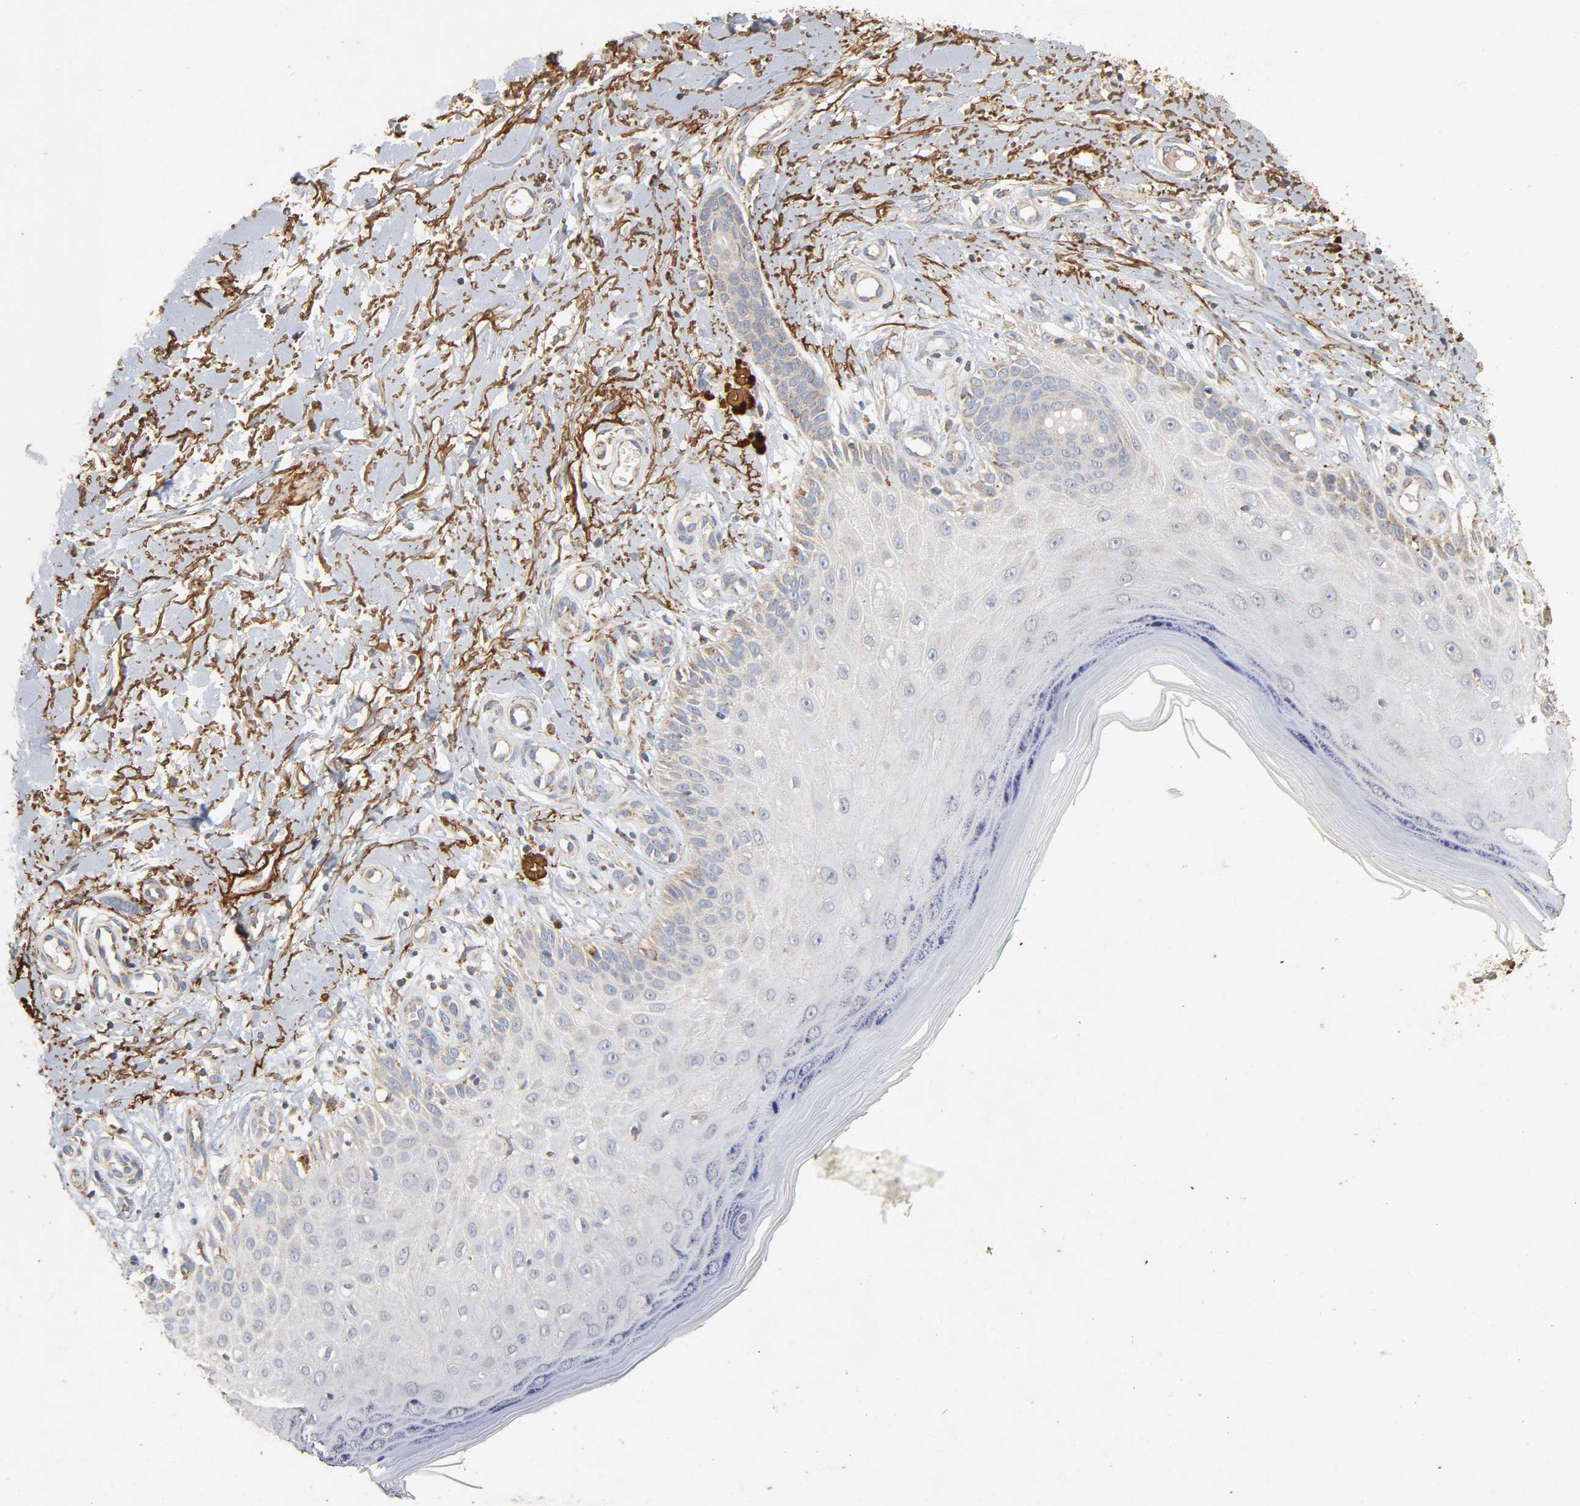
{"staining": {"intensity": "moderate", "quantity": ">75%", "location": "cytoplasmic/membranous"}, "tissue": "skin cancer", "cell_type": "Tumor cells", "image_type": "cancer", "snomed": [{"axis": "morphology", "description": "Squamous cell carcinoma, NOS"}, {"axis": "topography", "description": "Skin"}], "caption": "Skin squamous cell carcinoma tissue displays moderate cytoplasmic/membranous positivity in about >75% of tumor cells, visualized by immunohistochemistry. (Brightfield microscopy of DAB IHC at high magnification).", "gene": "NDUFS3", "patient": {"sex": "female", "age": 42}}